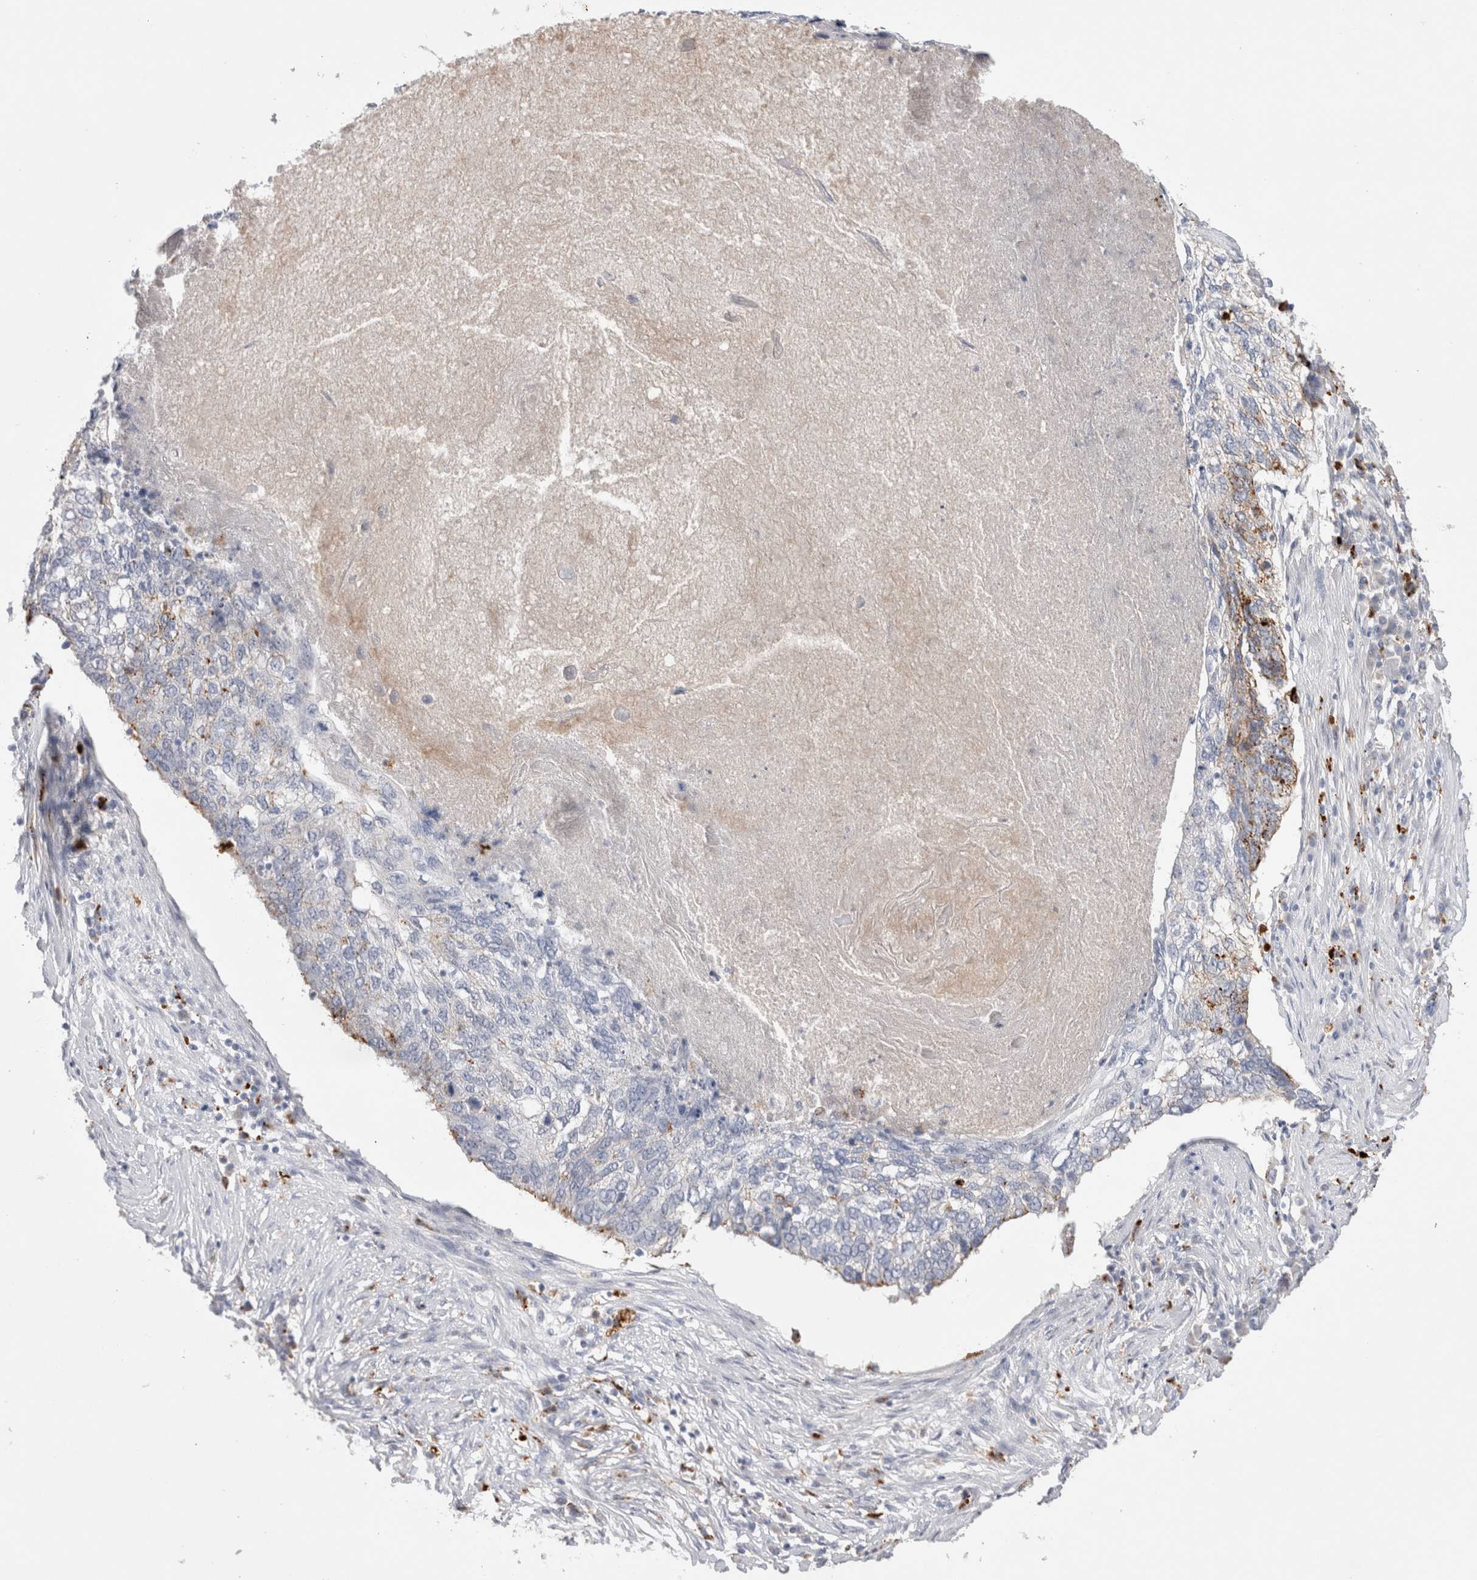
{"staining": {"intensity": "moderate", "quantity": "<25%", "location": "cytoplasmic/membranous"}, "tissue": "lung cancer", "cell_type": "Tumor cells", "image_type": "cancer", "snomed": [{"axis": "morphology", "description": "Squamous cell carcinoma, NOS"}, {"axis": "topography", "description": "Lung"}], "caption": "About <25% of tumor cells in lung squamous cell carcinoma demonstrate moderate cytoplasmic/membranous protein expression as visualized by brown immunohistochemical staining.", "gene": "HPGDS", "patient": {"sex": "female", "age": 63}}